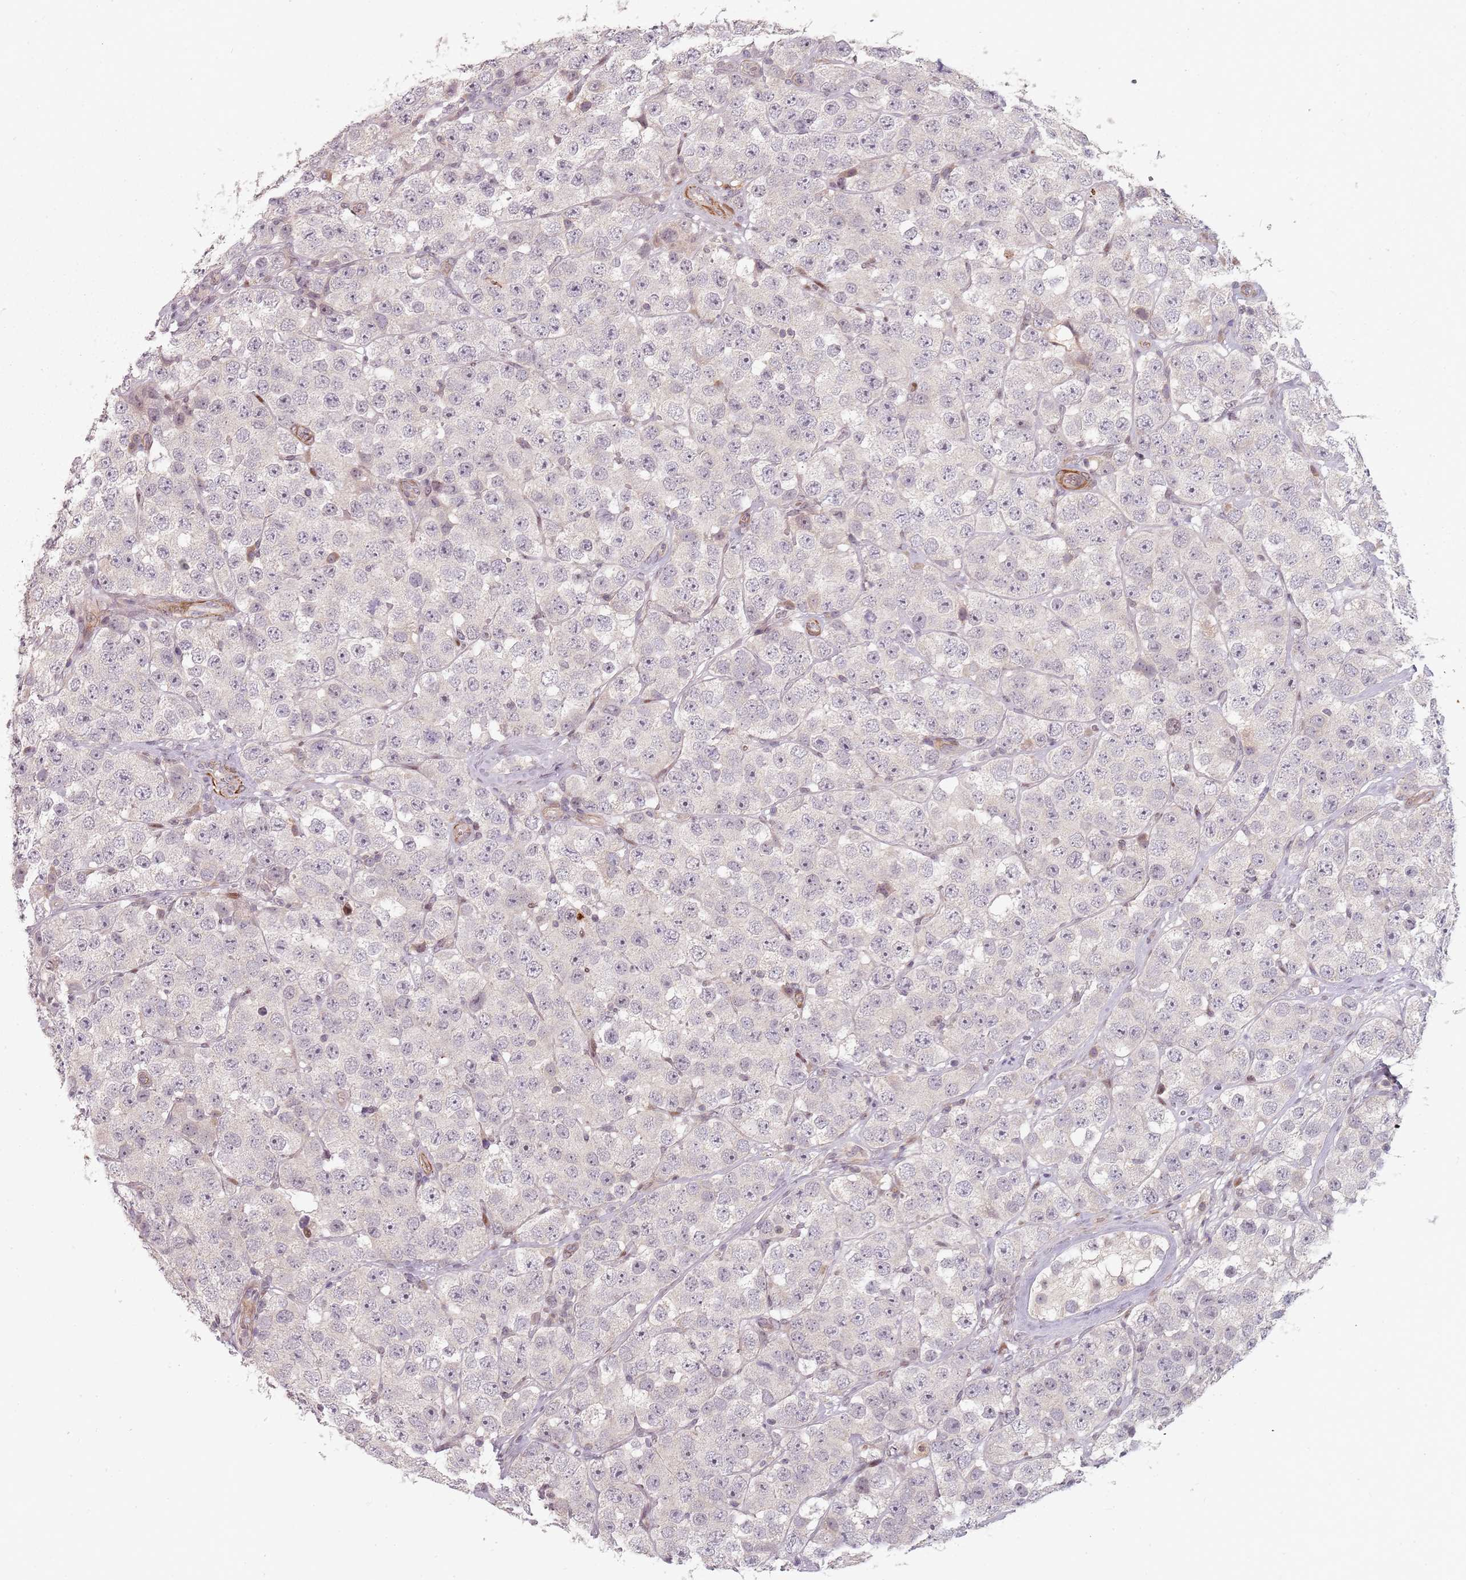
{"staining": {"intensity": "negative", "quantity": "none", "location": "none"}, "tissue": "testis cancer", "cell_type": "Tumor cells", "image_type": "cancer", "snomed": [{"axis": "morphology", "description": "Seminoma, NOS"}, {"axis": "topography", "description": "Testis"}], "caption": "Immunohistochemical staining of human testis cancer displays no significant positivity in tumor cells.", "gene": "RPS6KA2", "patient": {"sex": "male", "age": 28}}